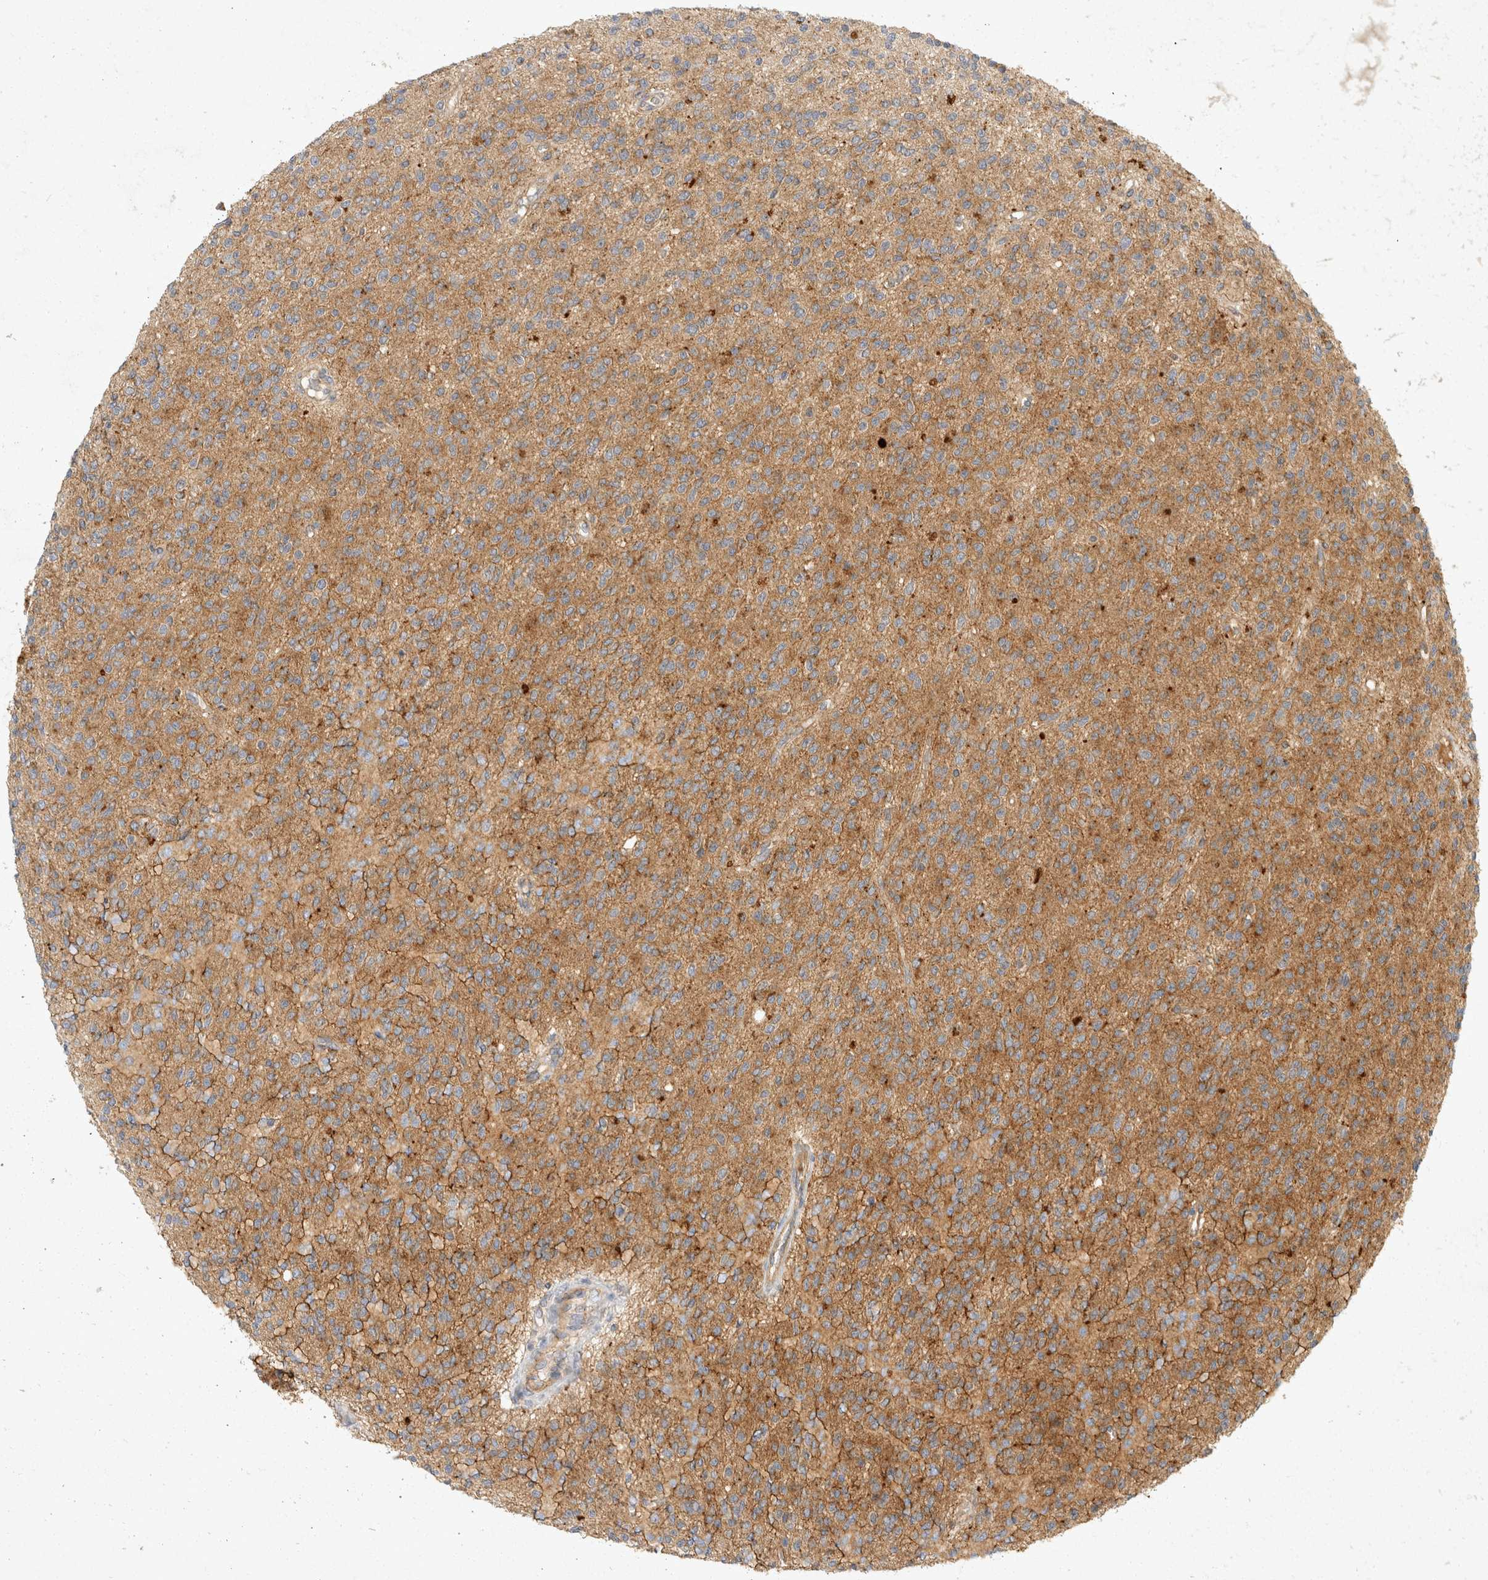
{"staining": {"intensity": "moderate", "quantity": "<25%", "location": "cytoplasmic/membranous"}, "tissue": "glioma", "cell_type": "Tumor cells", "image_type": "cancer", "snomed": [{"axis": "morphology", "description": "Glioma, malignant, High grade"}, {"axis": "topography", "description": "Brain"}], "caption": "This is an image of IHC staining of malignant glioma (high-grade), which shows moderate staining in the cytoplasmic/membranous of tumor cells.", "gene": "TOM1L2", "patient": {"sex": "male", "age": 34}}